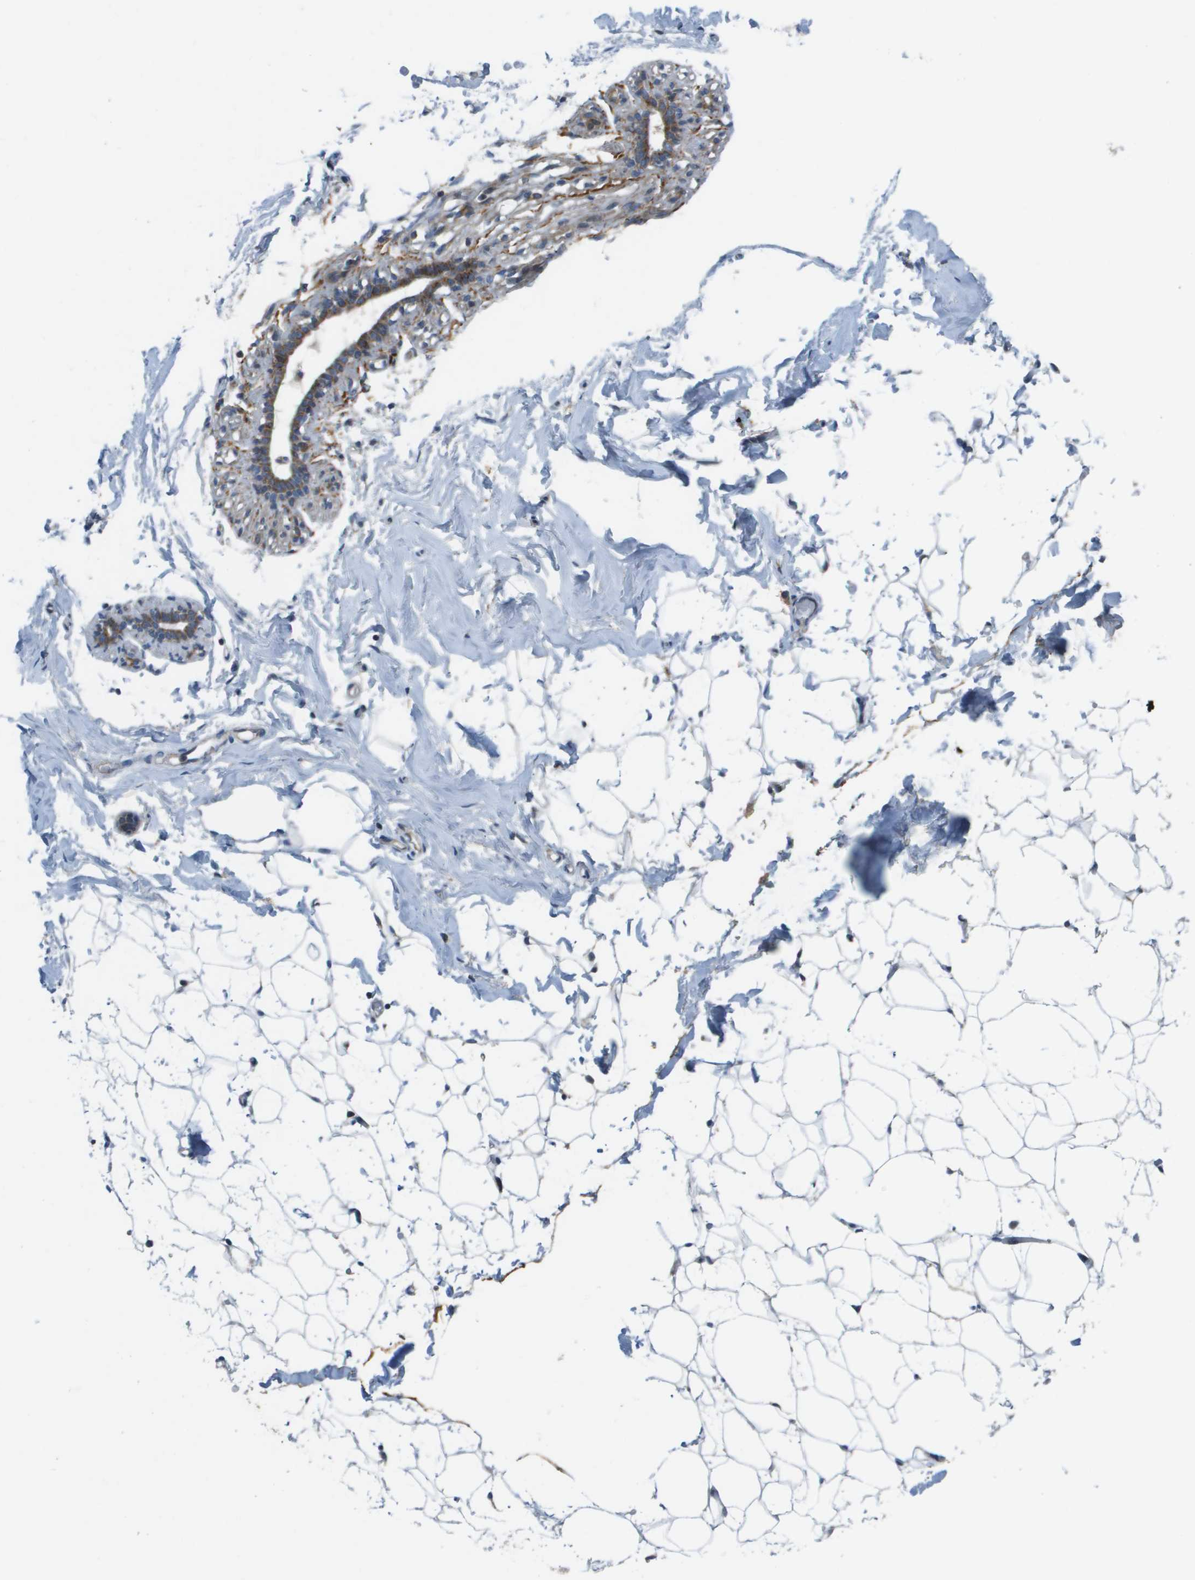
{"staining": {"intensity": "negative", "quantity": "none", "location": "none"}, "tissue": "adipose tissue", "cell_type": "Adipocytes", "image_type": "normal", "snomed": [{"axis": "morphology", "description": "Normal tissue, NOS"}, {"axis": "topography", "description": "Breast"}, {"axis": "topography", "description": "Soft tissue"}], "caption": "This is an IHC image of normal human adipose tissue. There is no positivity in adipocytes.", "gene": "GALNT6", "patient": {"sex": "female", "age": 75}}